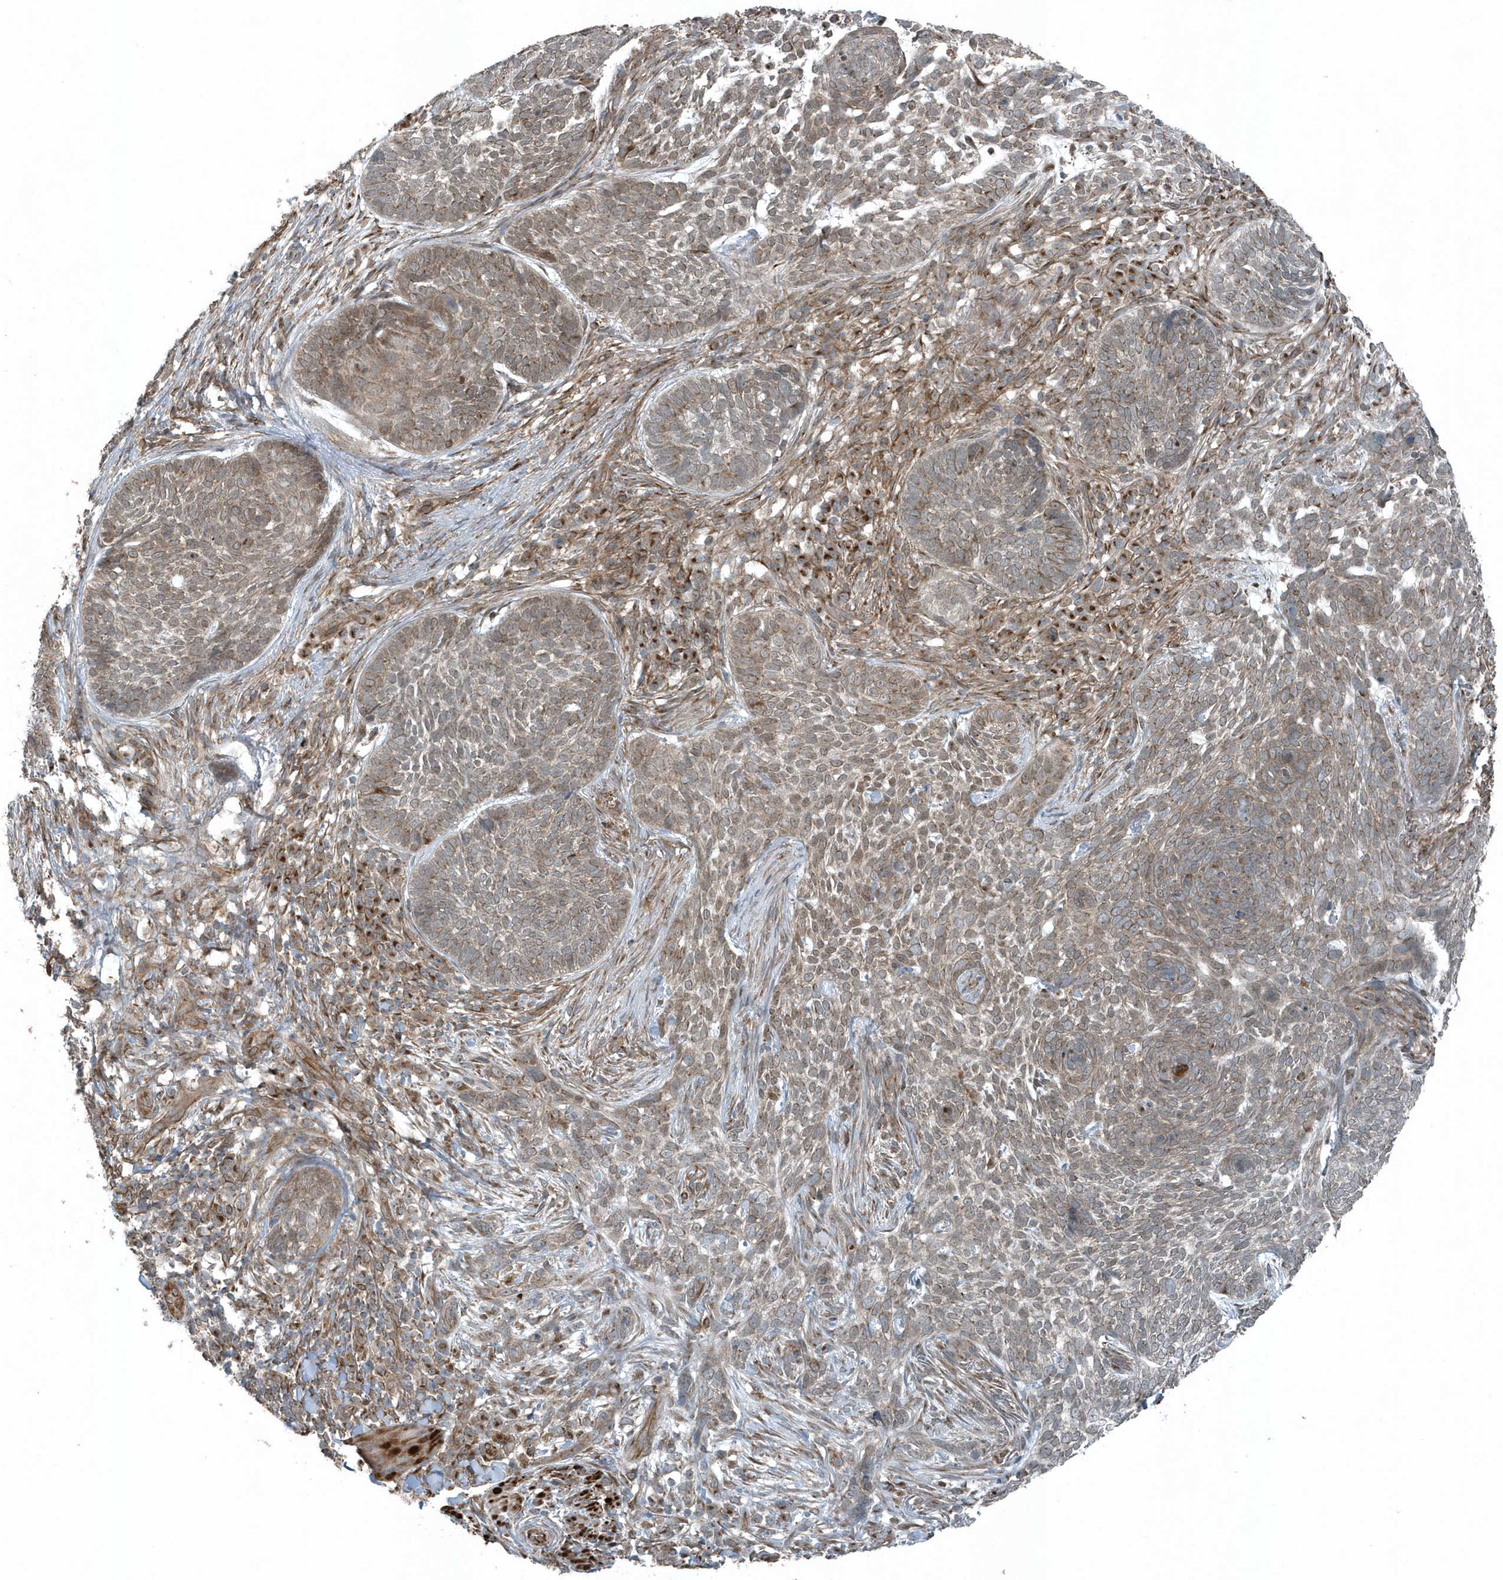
{"staining": {"intensity": "weak", "quantity": "25%-75%", "location": "cytoplasmic/membranous"}, "tissue": "skin cancer", "cell_type": "Tumor cells", "image_type": "cancer", "snomed": [{"axis": "morphology", "description": "Basal cell carcinoma"}, {"axis": "topography", "description": "Skin"}], "caption": "Protein expression analysis of human skin basal cell carcinoma reveals weak cytoplasmic/membranous staining in approximately 25%-75% of tumor cells. (DAB (3,3'-diaminobenzidine) = brown stain, brightfield microscopy at high magnification).", "gene": "GCC2", "patient": {"sex": "female", "age": 64}}